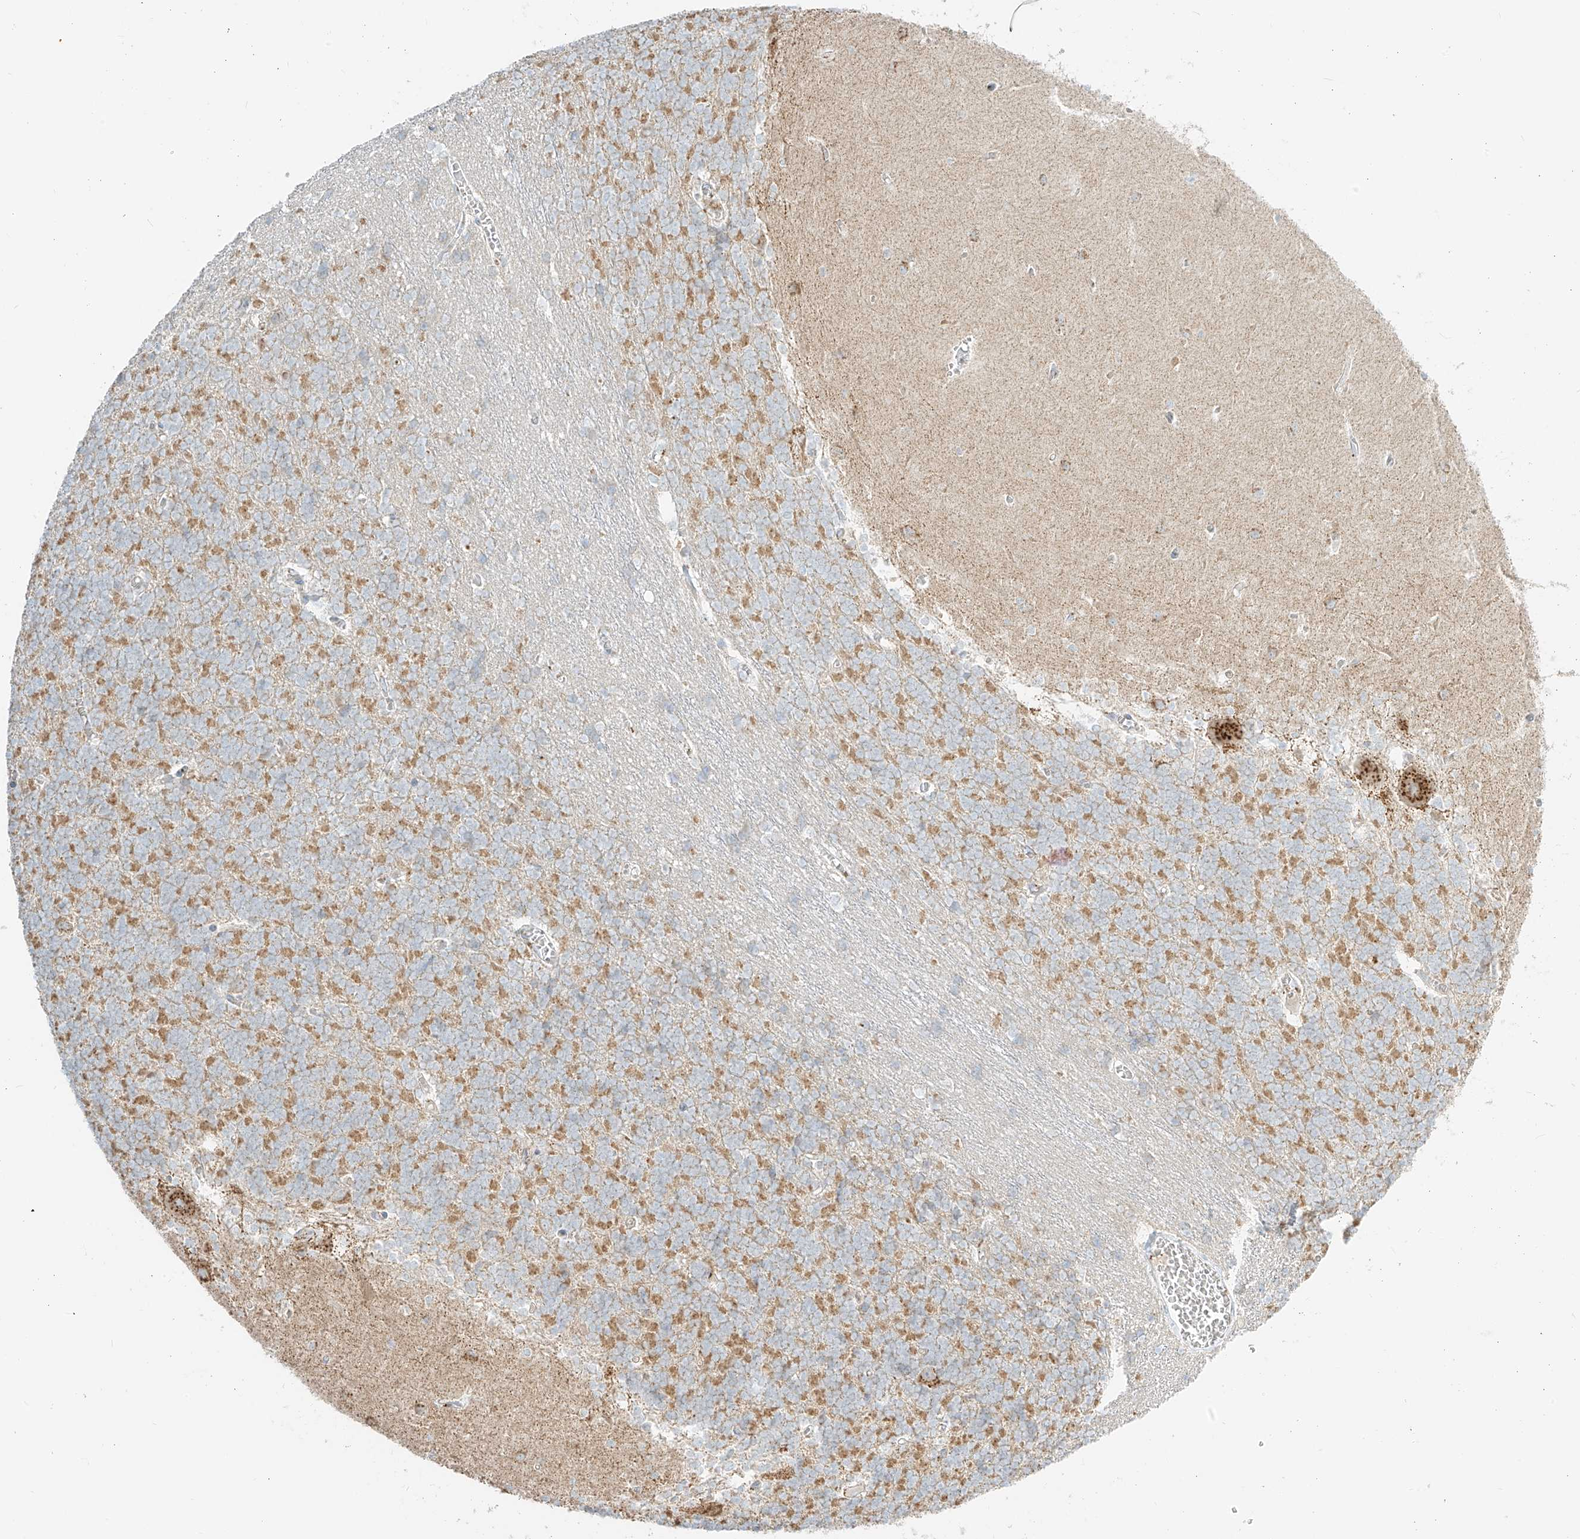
{"staining": {"intensity": "moderate", "quantity": "25%-75%", "location": "cytoplasmic/membranous"}, "tissue": "cerebellum", "cell_type": "Cells in granular layer", "image_type": "normal", "snomed": [{"axis": "morphology", "description": "Normal tissue, NOS"}, {"axis": "topography", "description": "Cerebellum"}], "caption": "Protein expression analysis of normal cerebellum reveals moderate cytoplasmic/membranous staining in approximately 25%-75% of cells in granular layer. The staining was performed using DAB, with brown indicating positive protein expression. Nuclei are stained blue with hematoxylin.", "gene": "TMEM87B", "patient": {"sex": "male", "age": 37}}